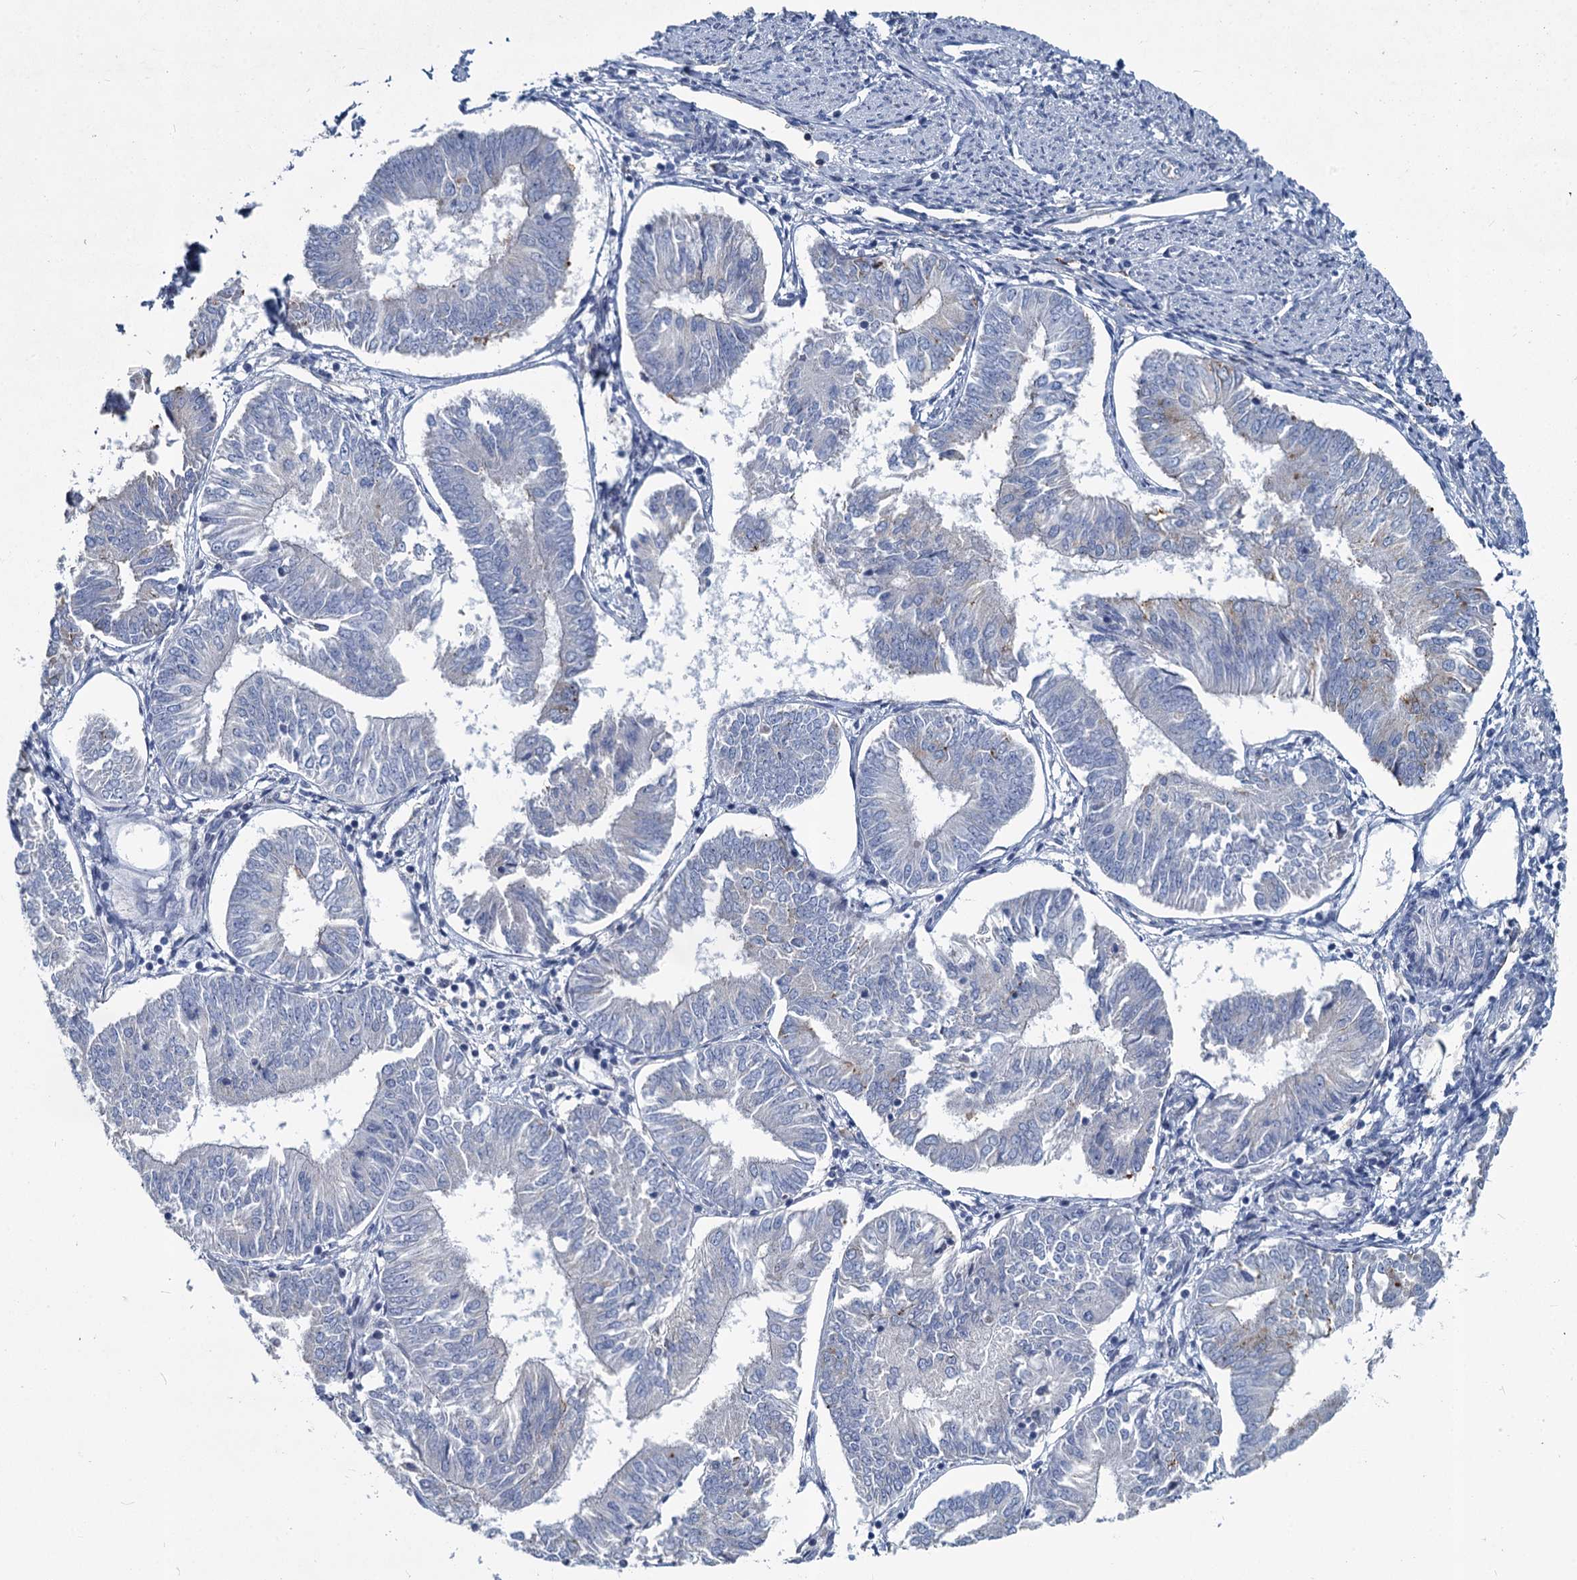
{"staining": {"intensity": "weak", "quantity": "<25%", "location": "cytoplasmic/membranous"}, "tissue": "endometrial cancer", "cell_type": "Tumor cells", "image_type": "cancer", "snomed": [{"axis": "morphology", "description": "Adenocarcinoma, NOS"}, {"axis": "topography", "description": "Endometrium"}], "caption": "Protein analysis of endometrial cancer demonstrates no significant positivity in tumor cells.", "gene": "ASXL3", "patient": {"sex": "female", "age": 58}}